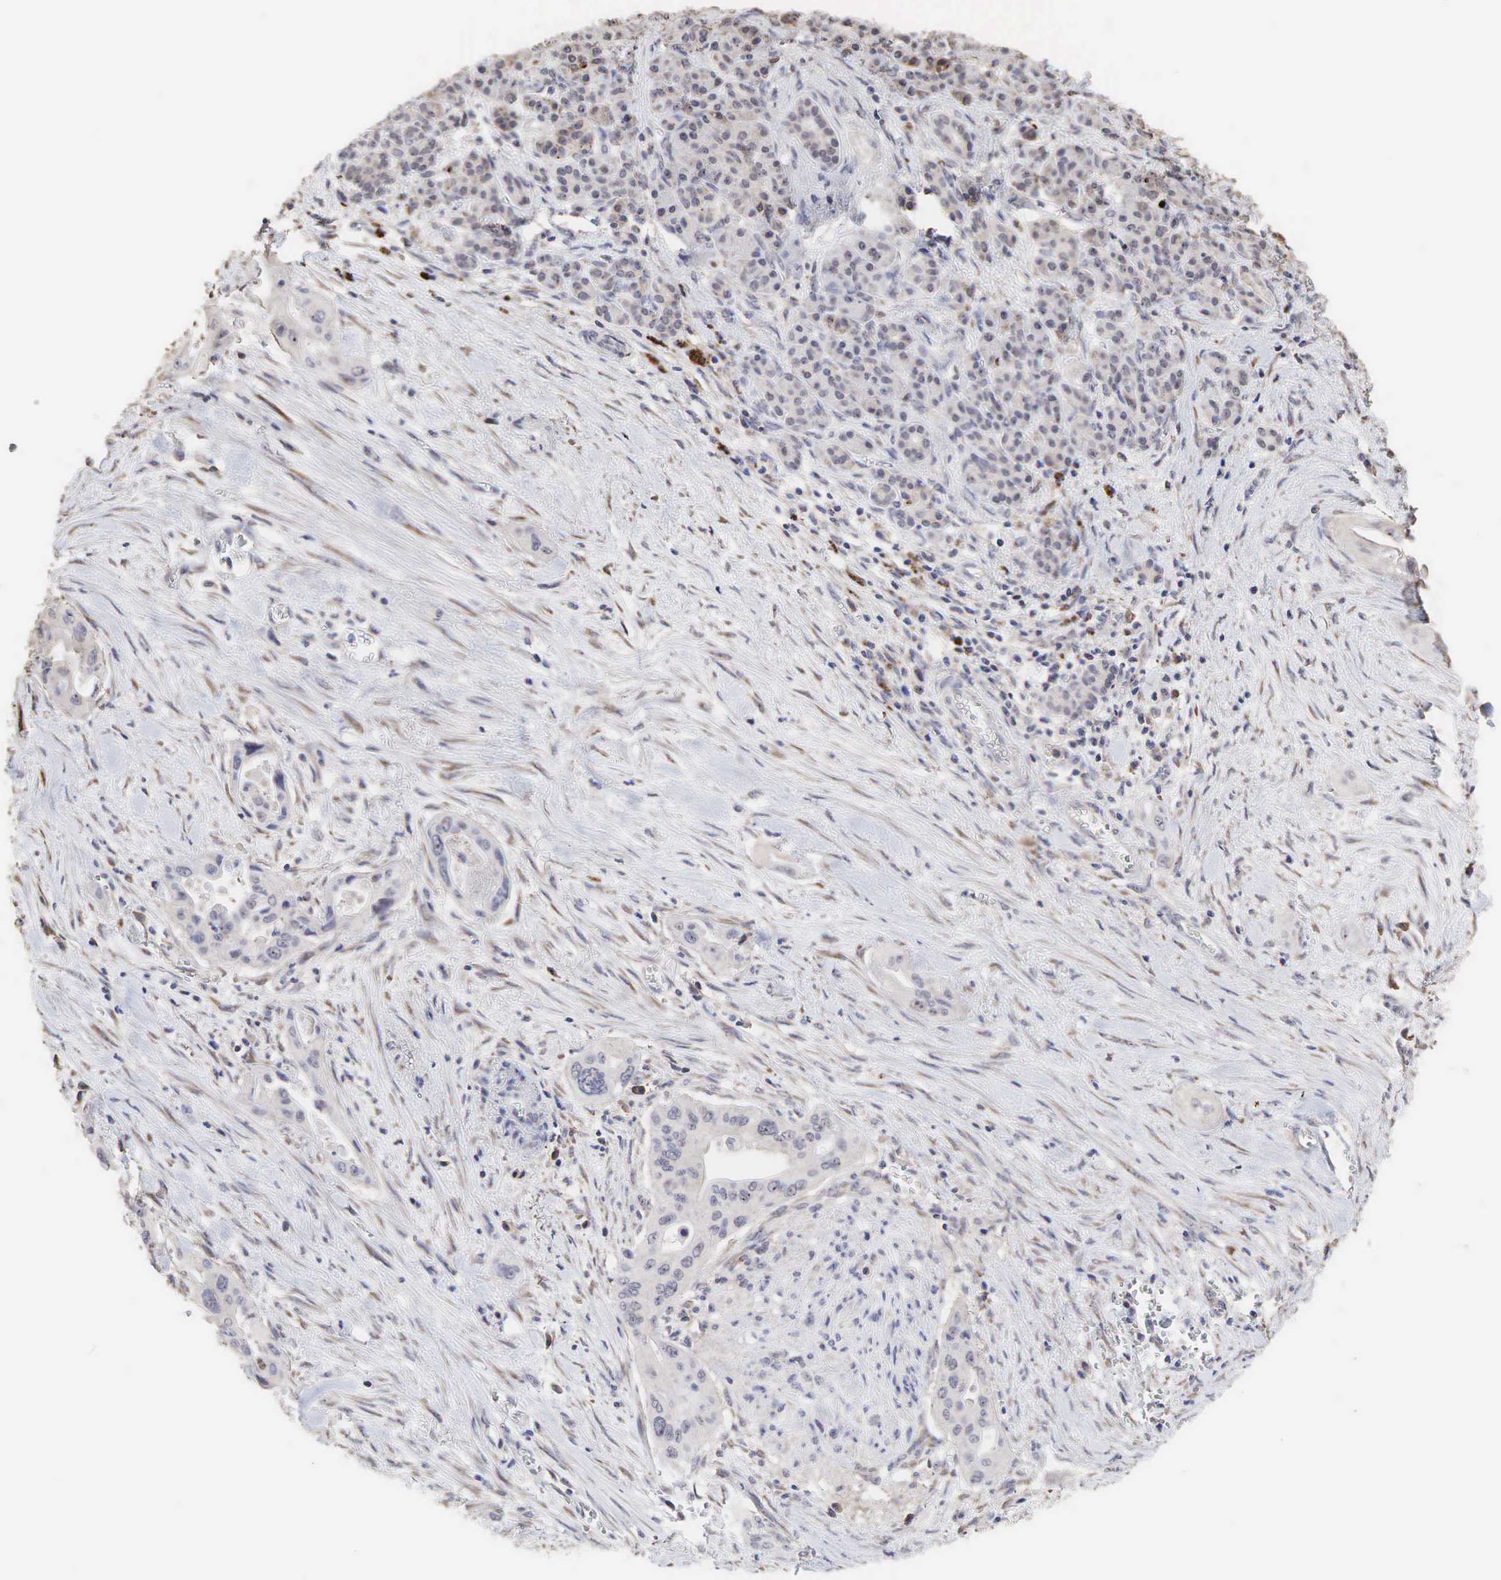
{"staining": {"intensity": "weak", "quantity": ">75%", "location": "cytoplasmic/membranous"}, "tissue": "pancreatic cancer", "cell_type": "Tumor cells", "image_type": "cancer", "snomed": [{"axis": "morphology", "description": "Adenocarcinoma, NOS"}, {"axis": "topography", "description": "Pancreas"}], "caption": "Adenocarcinoma (pancreatic) tissue demonstrates weak cytoplasmic/membranous positivity in approximately >75% of tumor cells, visualized by immunohistochemistry. (Stains: DAB in brown, nuclei in blue, Microscopy: brightfield microscopy at high magnification).", "gene": "DKC1", "patient": {"sex": "male", "age": 77}}